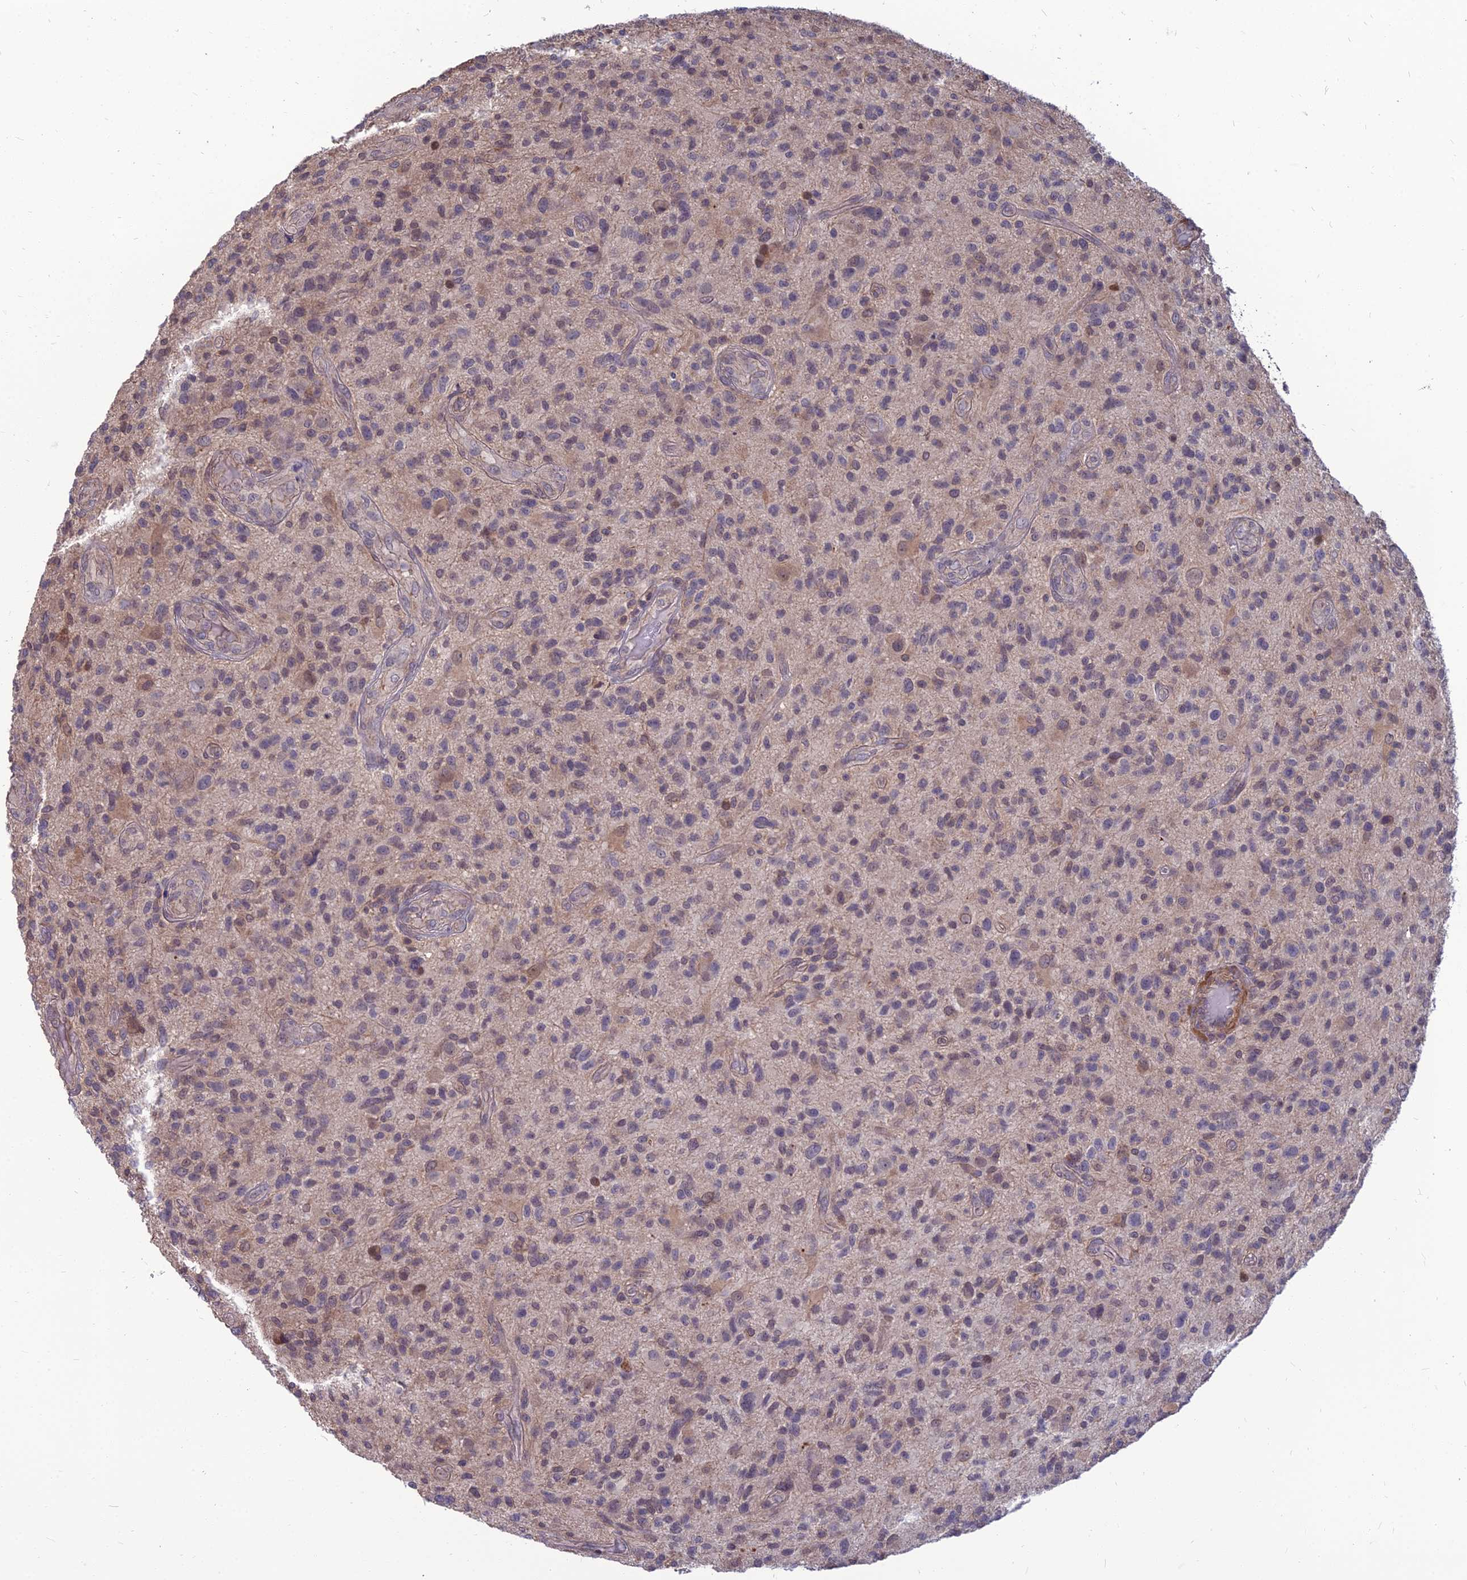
{"staining": {"intensity": "weak", "quantity": "<25%", "location": "nuclear"}, "tissue": "glioma", "cell_type": "Tumor cells", "image_type": "cancer", "snomed": [{"axis": "morphology", "description": "Glioma, malignant, High grade"}, {"axis": "topography", "description": "Brain"}], "caption": "The photomicrograph shows no significant staining in tumor cells of high-grade glioma (malignant).", "gene": "OPA3", "patient": {"sex": "male", "age": 47}}